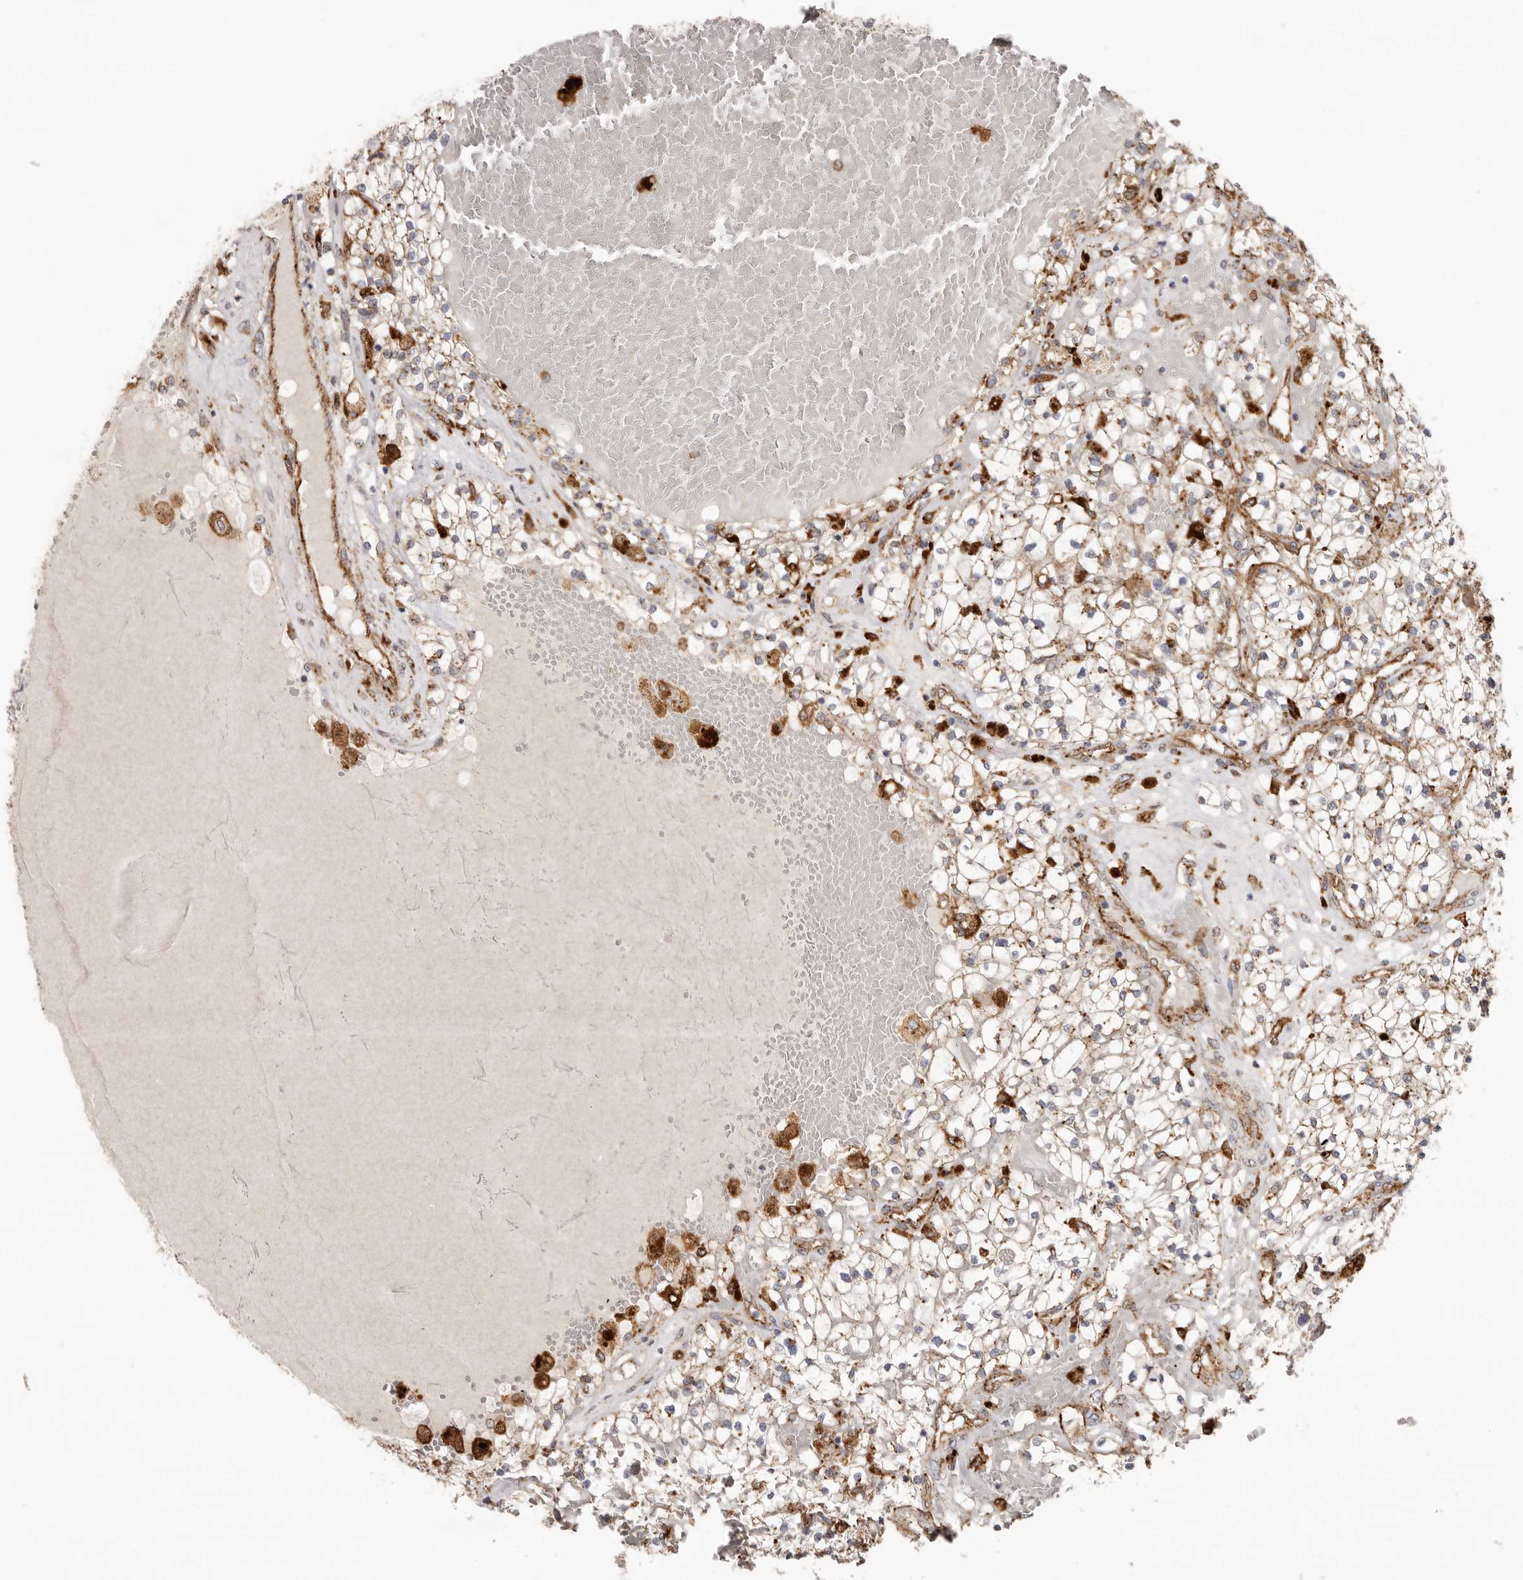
{"staining": {"intensity": "weak", "quantity": "25%-75%", "location": "cytoplasmic/membranous"}, "tissue": "renal cancer", "cell_type": "Tumor cells", "image_type": "cancer", "snomed": [{"axis": "morphology", "description": "Normal tissue, NOS"}, {"axis": "morphology", "description": "Adenocarcinoma, NOS"}, {"axis": "topography", "description": "Kidney"}], "caption": "Immunohistochemical staining of renal adenocarcinoma shows weak cytoplasmic/membranous protein expression in approximately 25%-75% of tumor cells.", "gene": "GRN", "patient": {"sex": "male", "age": 68}}